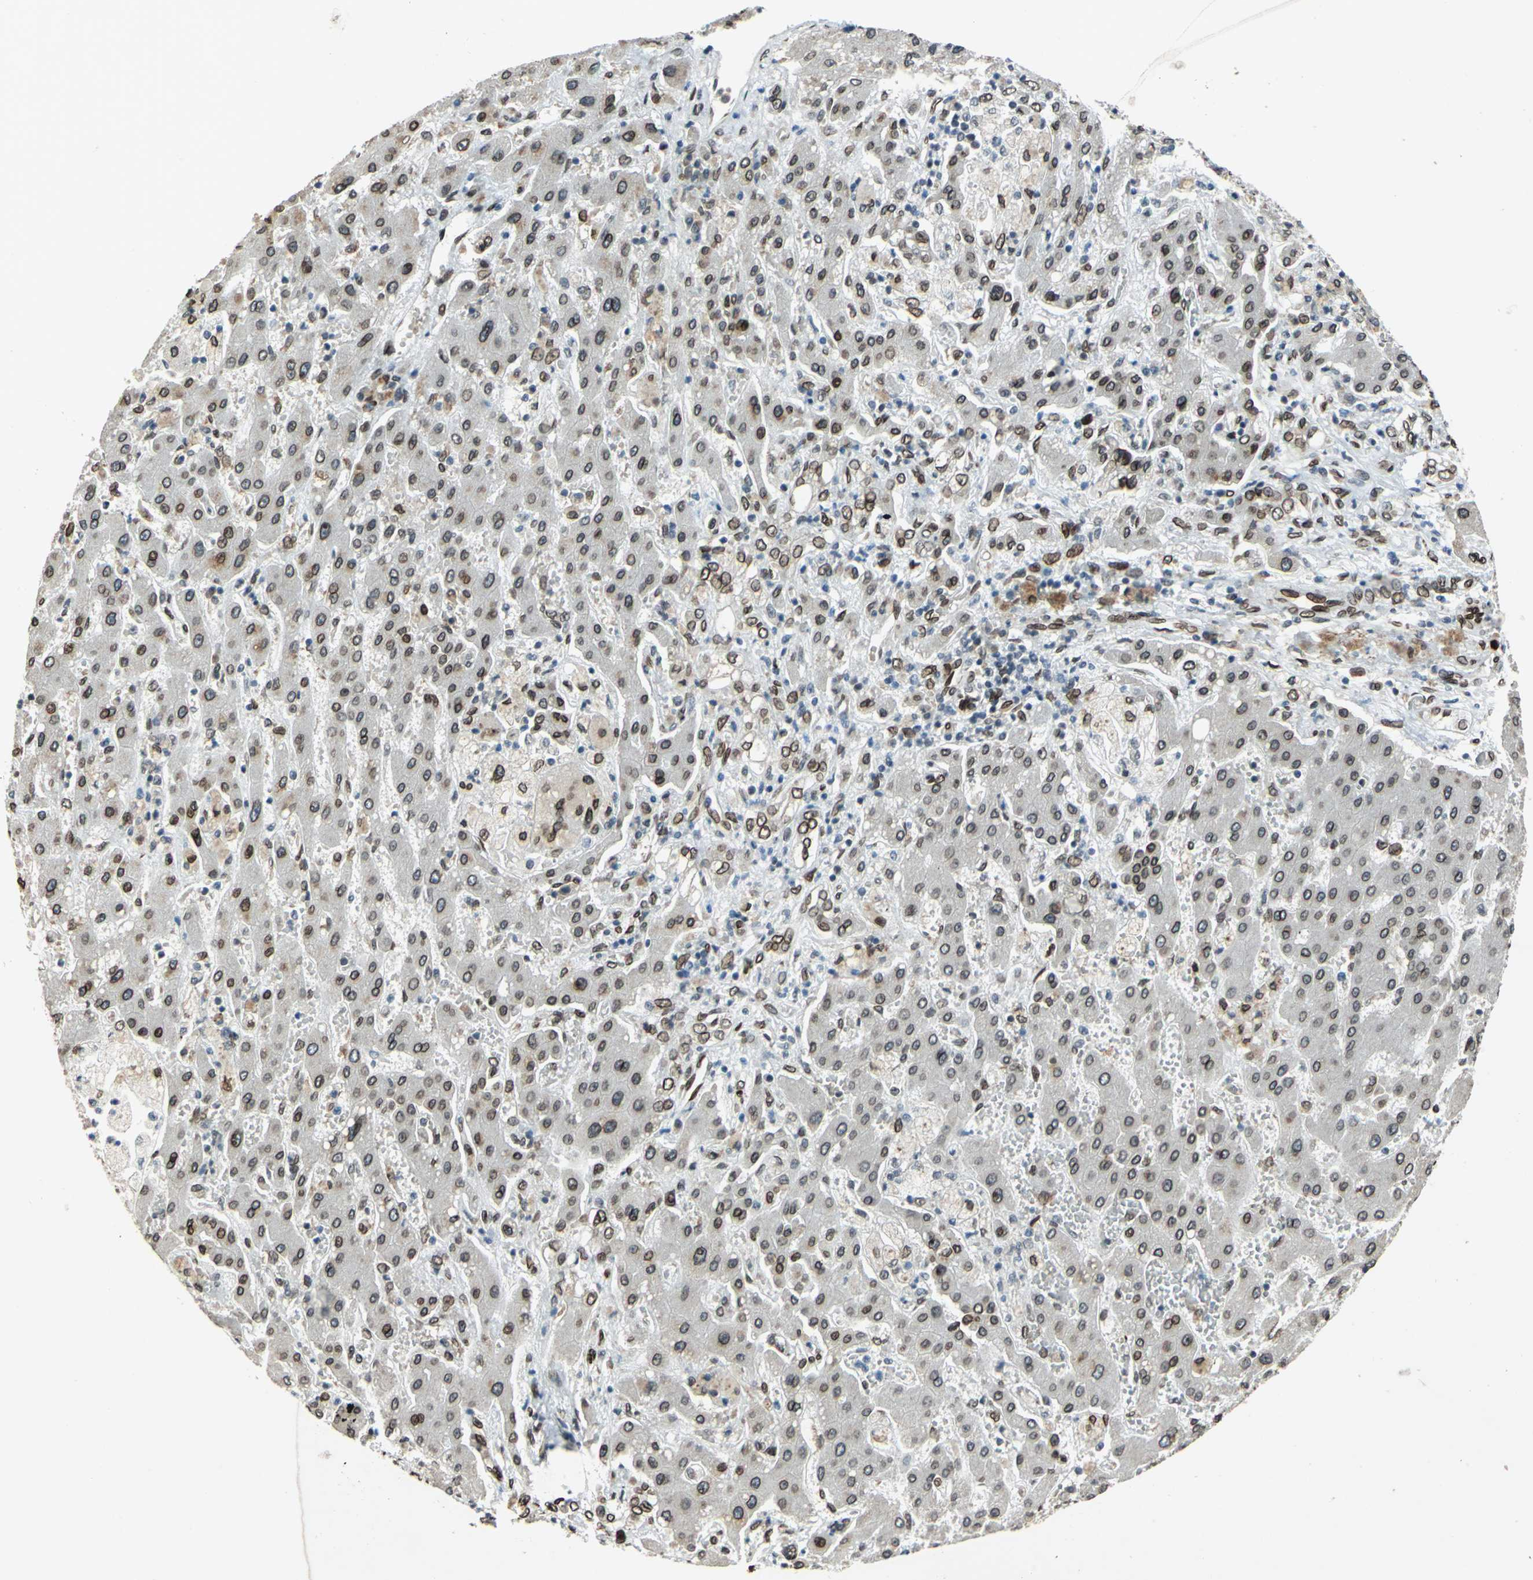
{"staining": {"intensity": "strong", "quantity": ">75%", "location": "cytoplasmic/membranous,nuclear"}, "tissue": "liver cancer", "cell_type": "Tumor cells", "image_type": "cancer", "snomed": [{"axis": "morphology", "description": "Cholangiocarcinoma"}, {"axis": "topography", "description": "Liver"}], "caption": "Cholangiocarcinoma (liver) stained with a protein marker reveals strong staining in tumor cells.", "gene": "ISY1", "patient": {"sex": "male", "age": 50}}